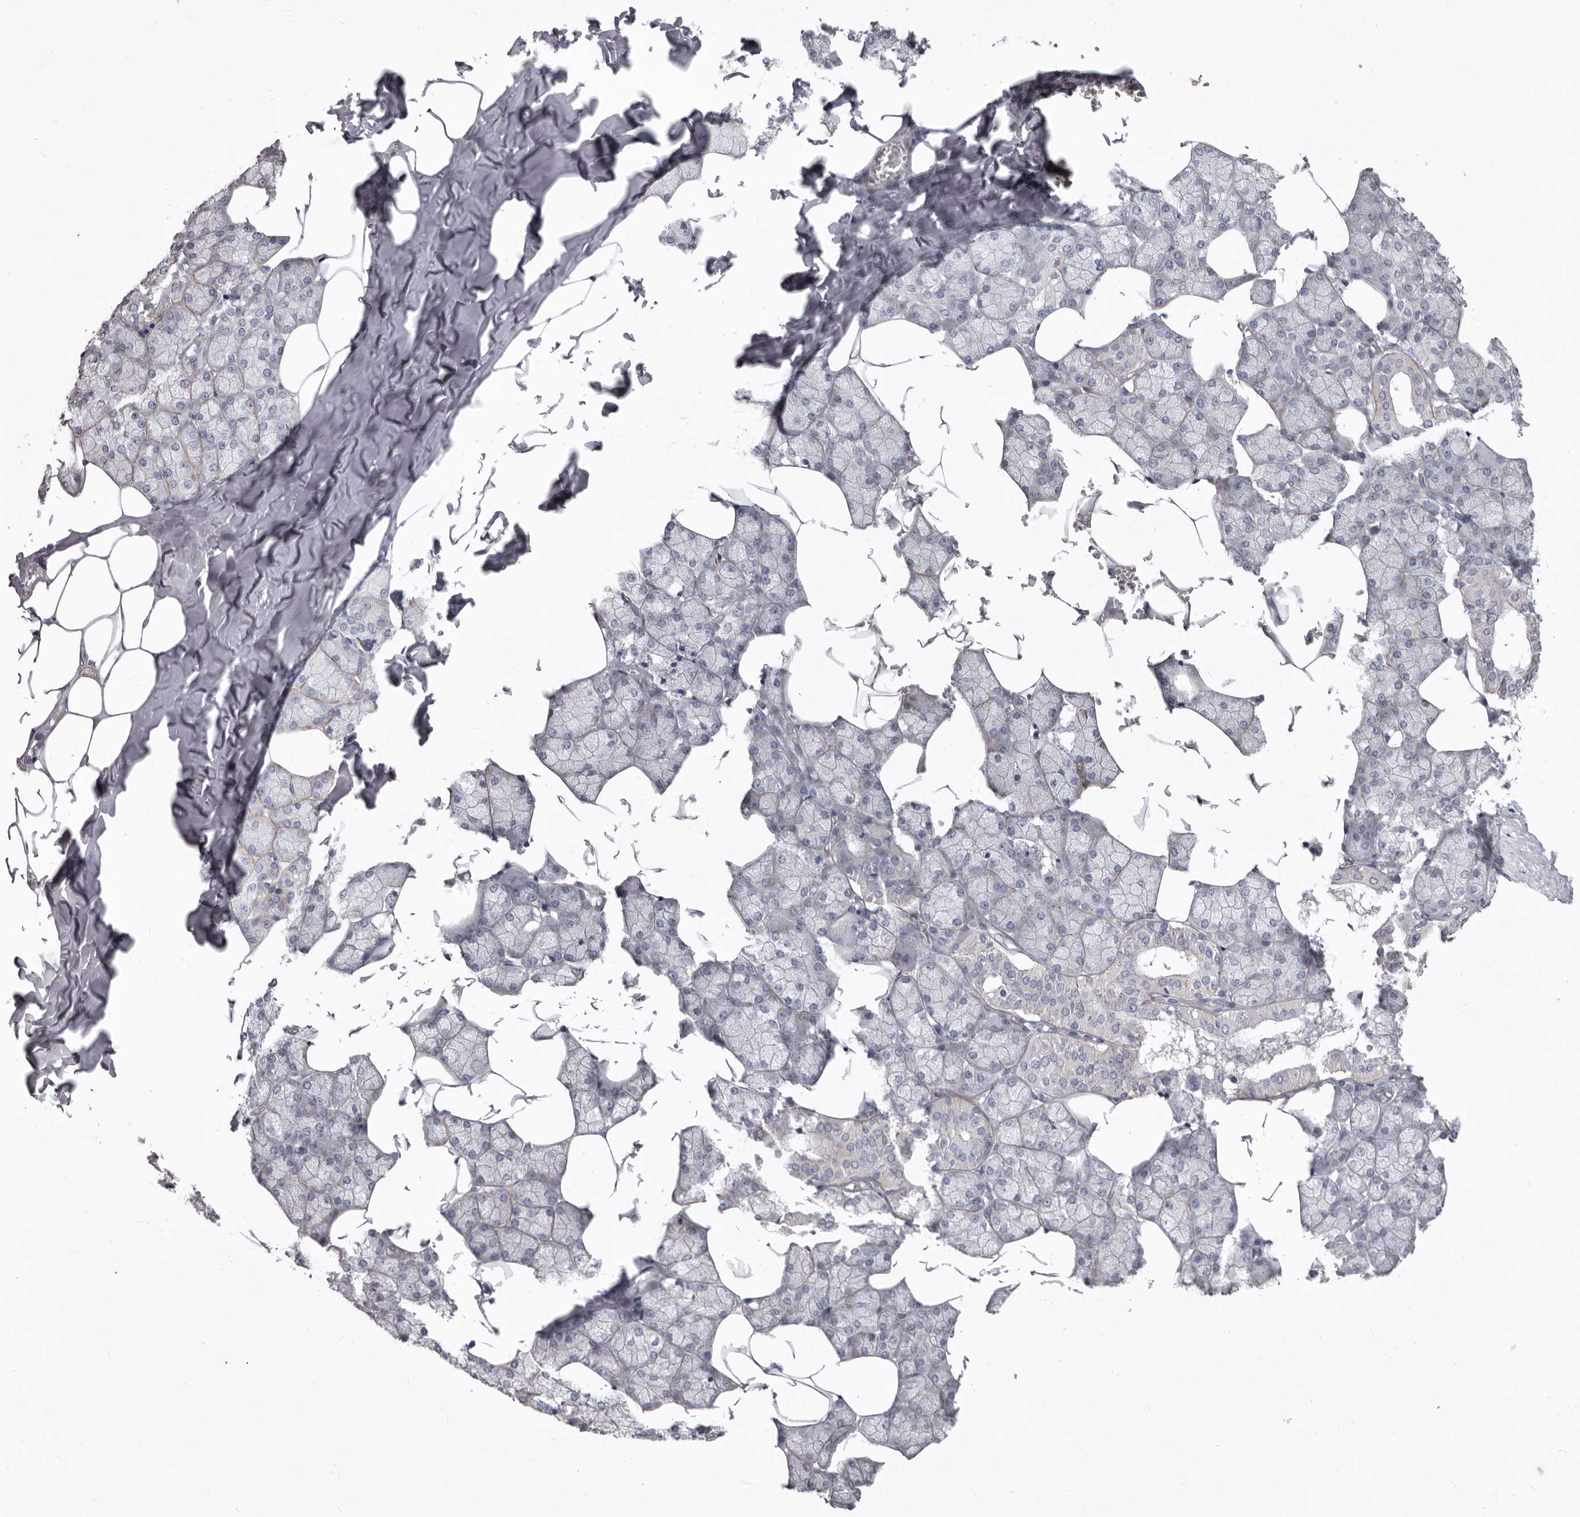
{"staining": {"intensity": "negative", "quantity": "none", "location": "none"}, "tissue": "salivary gland", "cell_type": "Glandular cells", "image_type": "normal", "snomed": [{"axis": "morphology", "description": "Normal tissue, NOS"}, {"axis": "topography", "description": "Salivary gland"}], "caption": "The micrograph displays no staining of glandular cells in unremarkable salivary gland.", "gene": "P2RX6", "patient": {"sex": "male", "age": 62}}